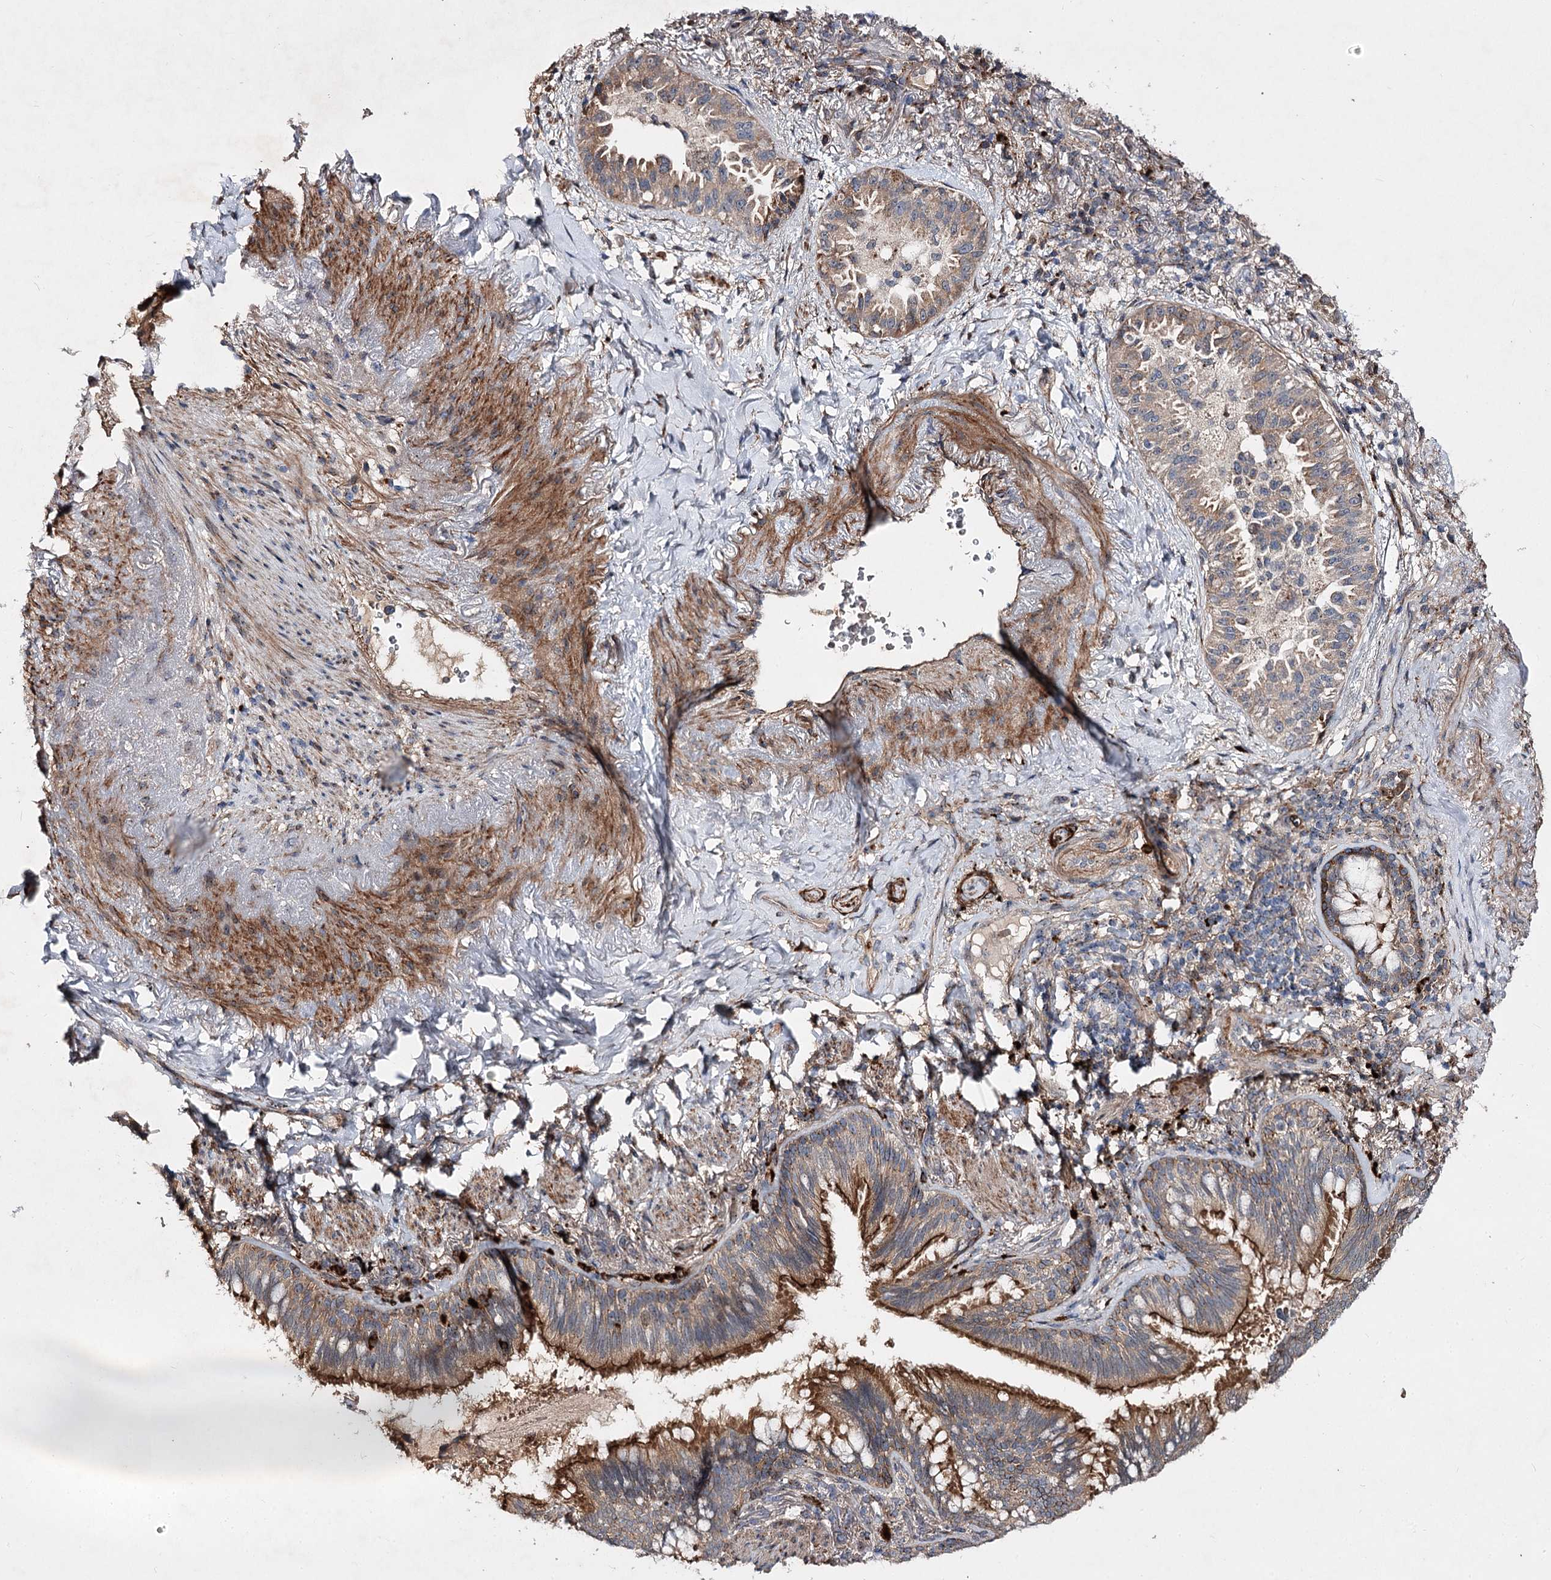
{"staining": {"intensity": "weak", "quantity": "25%-75%", "location": "cytoplasmic/membranous"}, "tissue": "lung cancer", "cell_type": "Tumor cells", "image_type": "cancer", "snomed": [{"axis": "morphology", "description": "Adenocarcinoma, NOS"}, {"axis": "topography", "description": "Lung"}], "caption": "Adenocarcinoma (lung) tissue exhibits weak cytoplasmic/membranous expression in about 25%-75% of tumor cells Nuclei are stained in blue.", "gene": "MINDY3", "patient": {"sex": "female", "age": 69}}